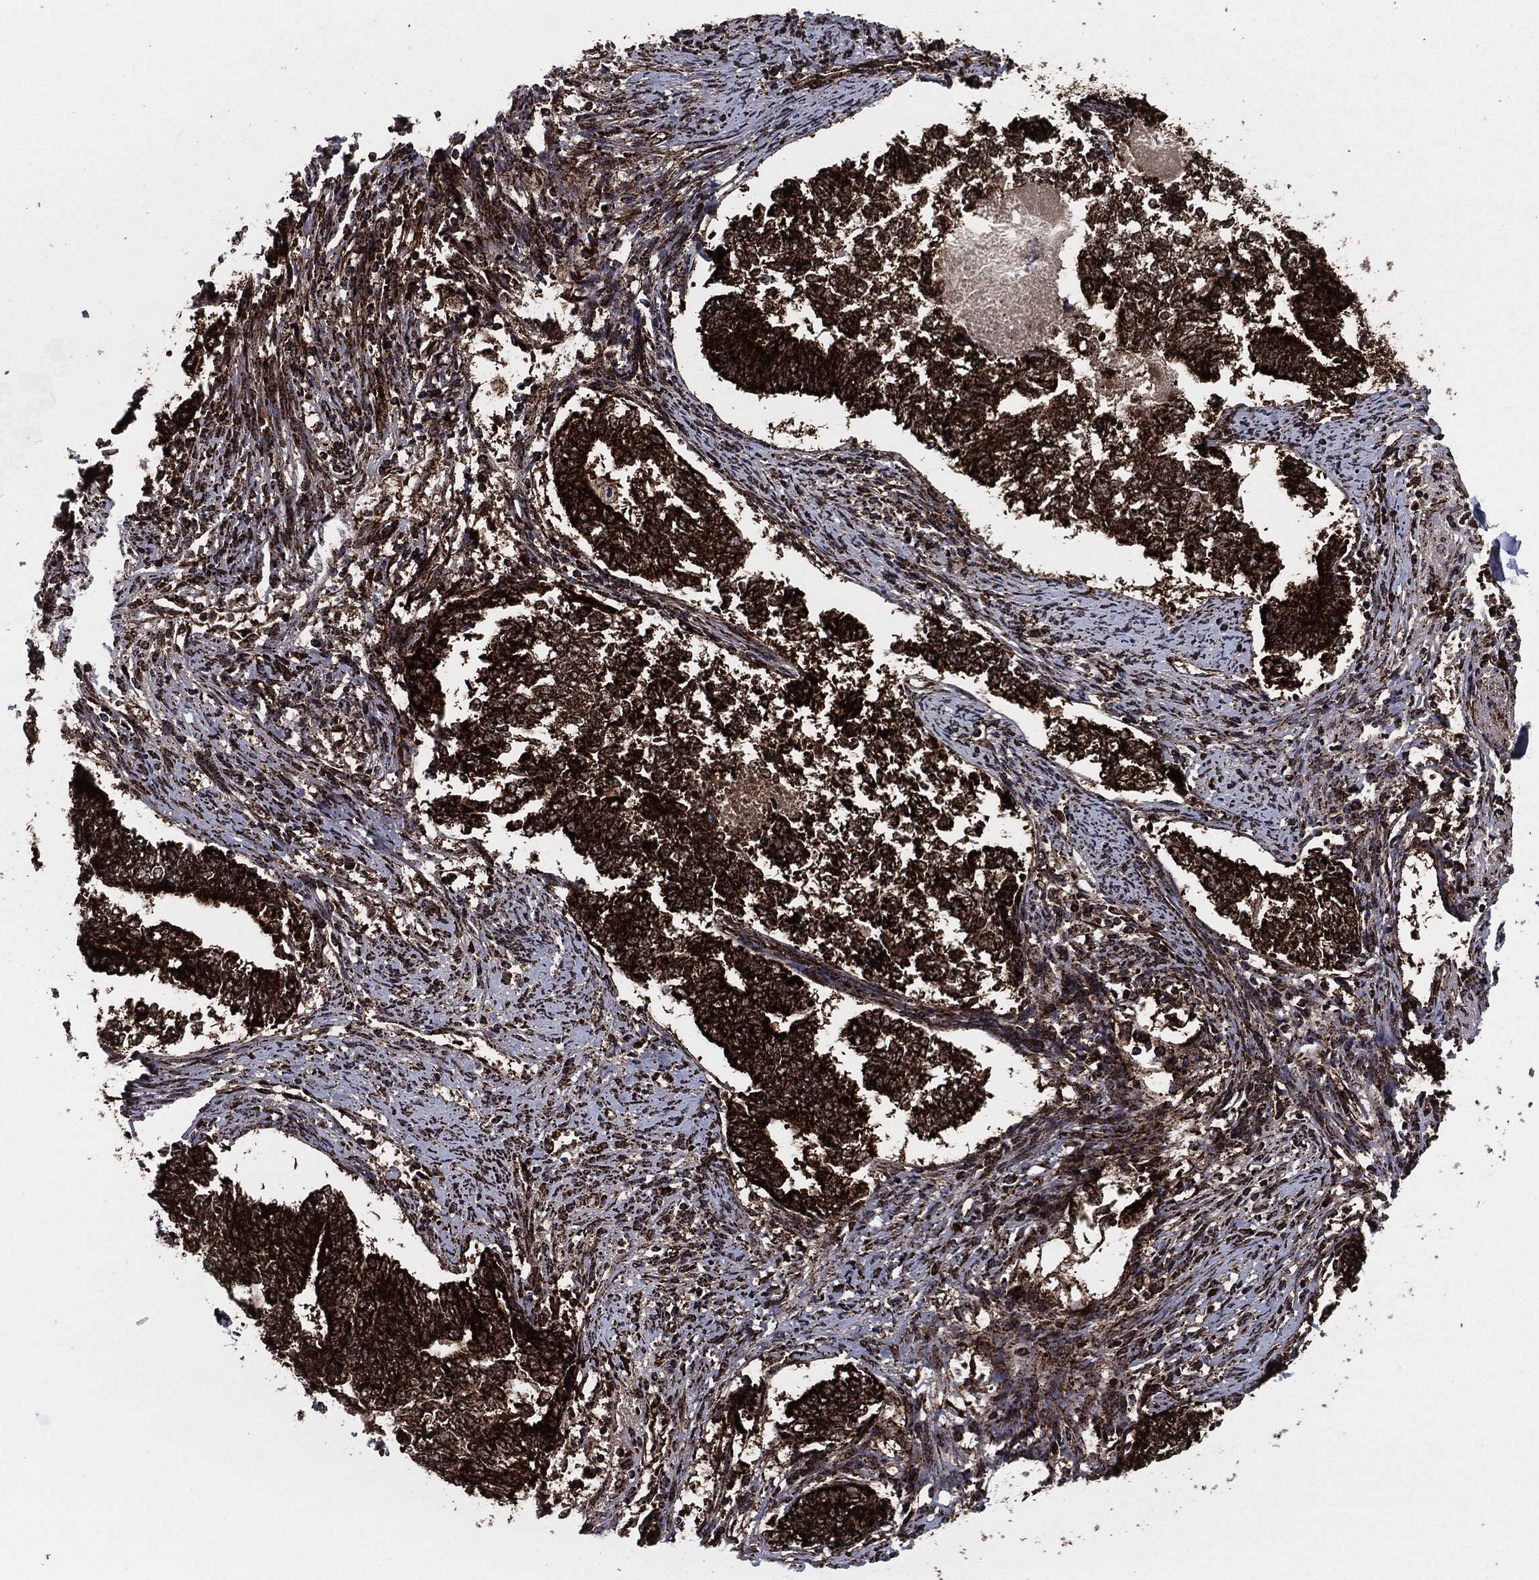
{"staining": {"intensity": "strong", "quantity": ">75%", "location": "cytoplasmic/membranous"}, "tissue": "endometrial cancer", "cell_type": "Tumor cells", "image_type": "cancer", "snomed": [{"axis": "morphology", "description": "Adenocarcinoma, NOS"}, {"axis": "topography", "description": "Endometrium"}], "caption": "A high-resolution image shows immunohistochemistry (IHC) staining of endometrial cancer, which exhibits strong cytoplasmic/membranous staining in about >75% of tumor cells. The protein of interest is shown in brown color, while the nuclei are stained blue.", "gene": "FH", "patient": {"sex": "female", "age": 65}}